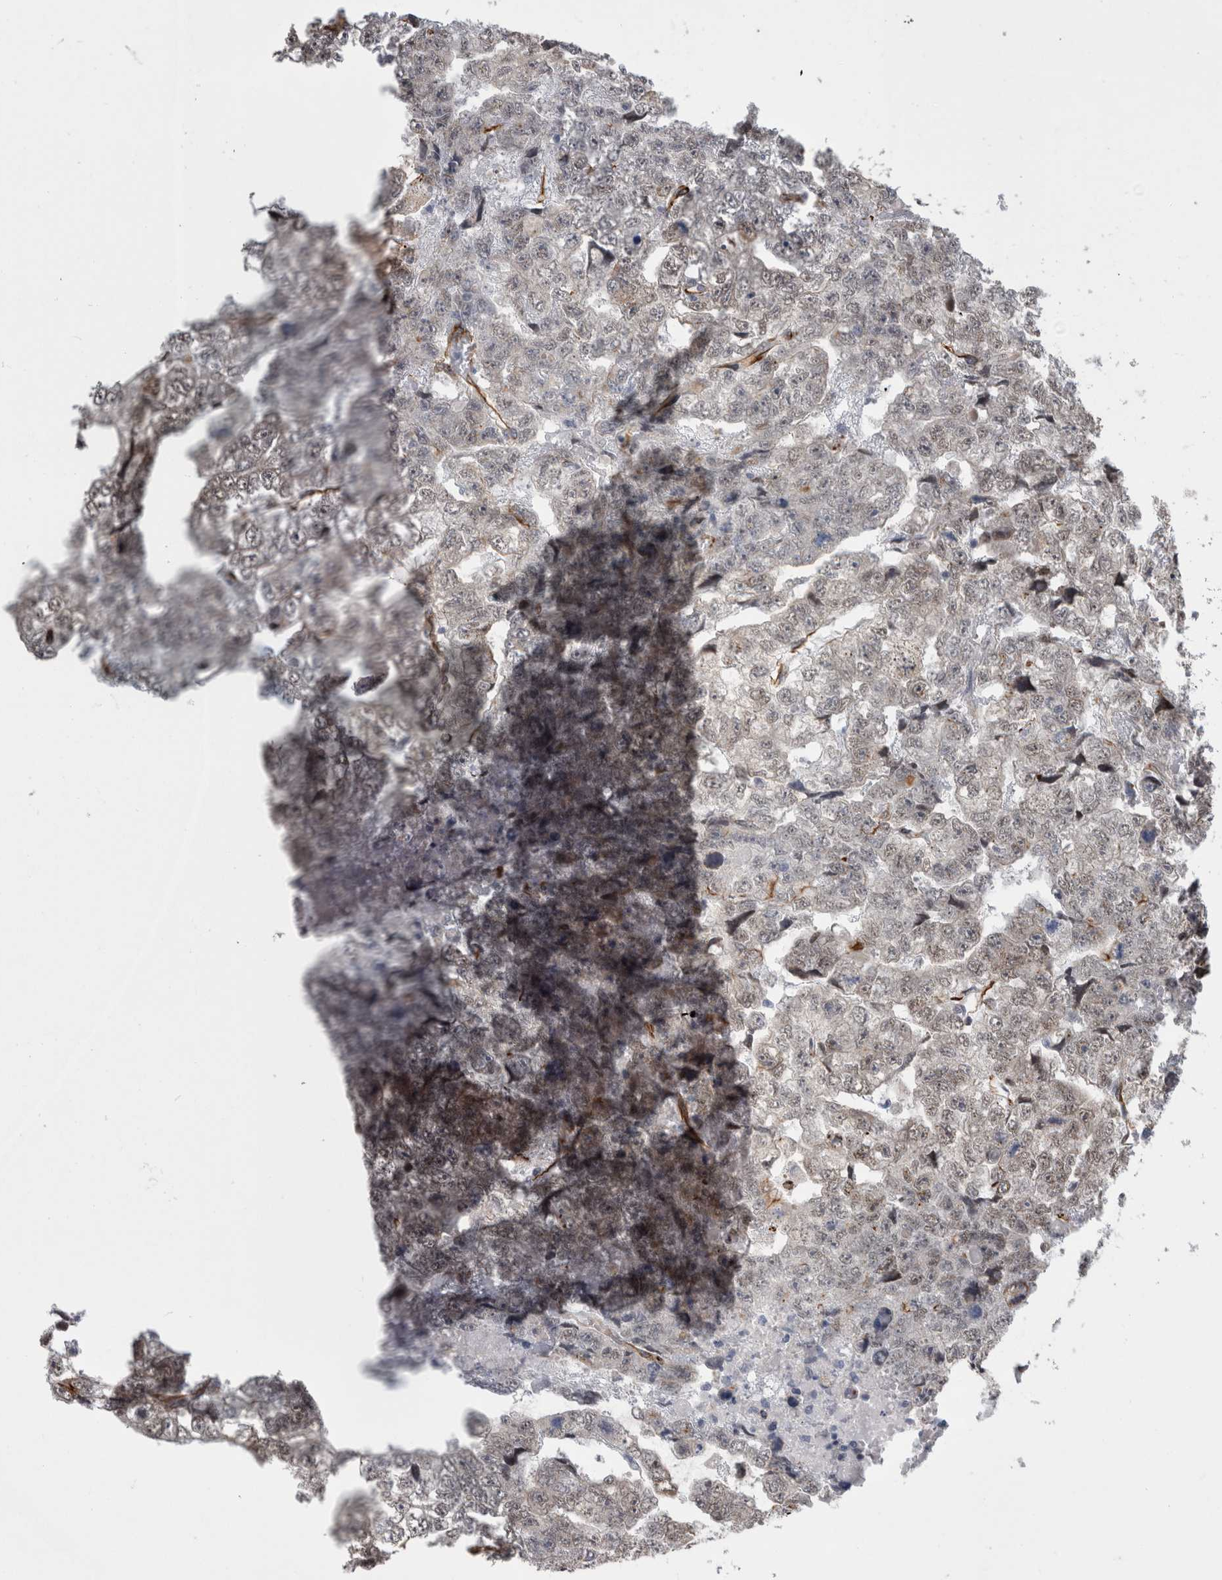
{"staining": {"intensity": "weak", "quantity": "<25%", "location": "cytoplasmic/membranous,nuclear"}, "tissue": "testis cancer", "cell_type": "Tumor cells", "image_type": "cancer", "snomed": [{"axis": "morphology", "description": "Carcinoma, Embryonal, NOS"}, {"axis": "topography", "description": "Testis"}], "caption": "This is a histopathology image of immunohistochemistry (IHC) staining of embryonal carcinoma (testis), which shows no positivity in tumor cells.", "gene": "FAM83H", "patient": {"sex": "male", "age": 36}}